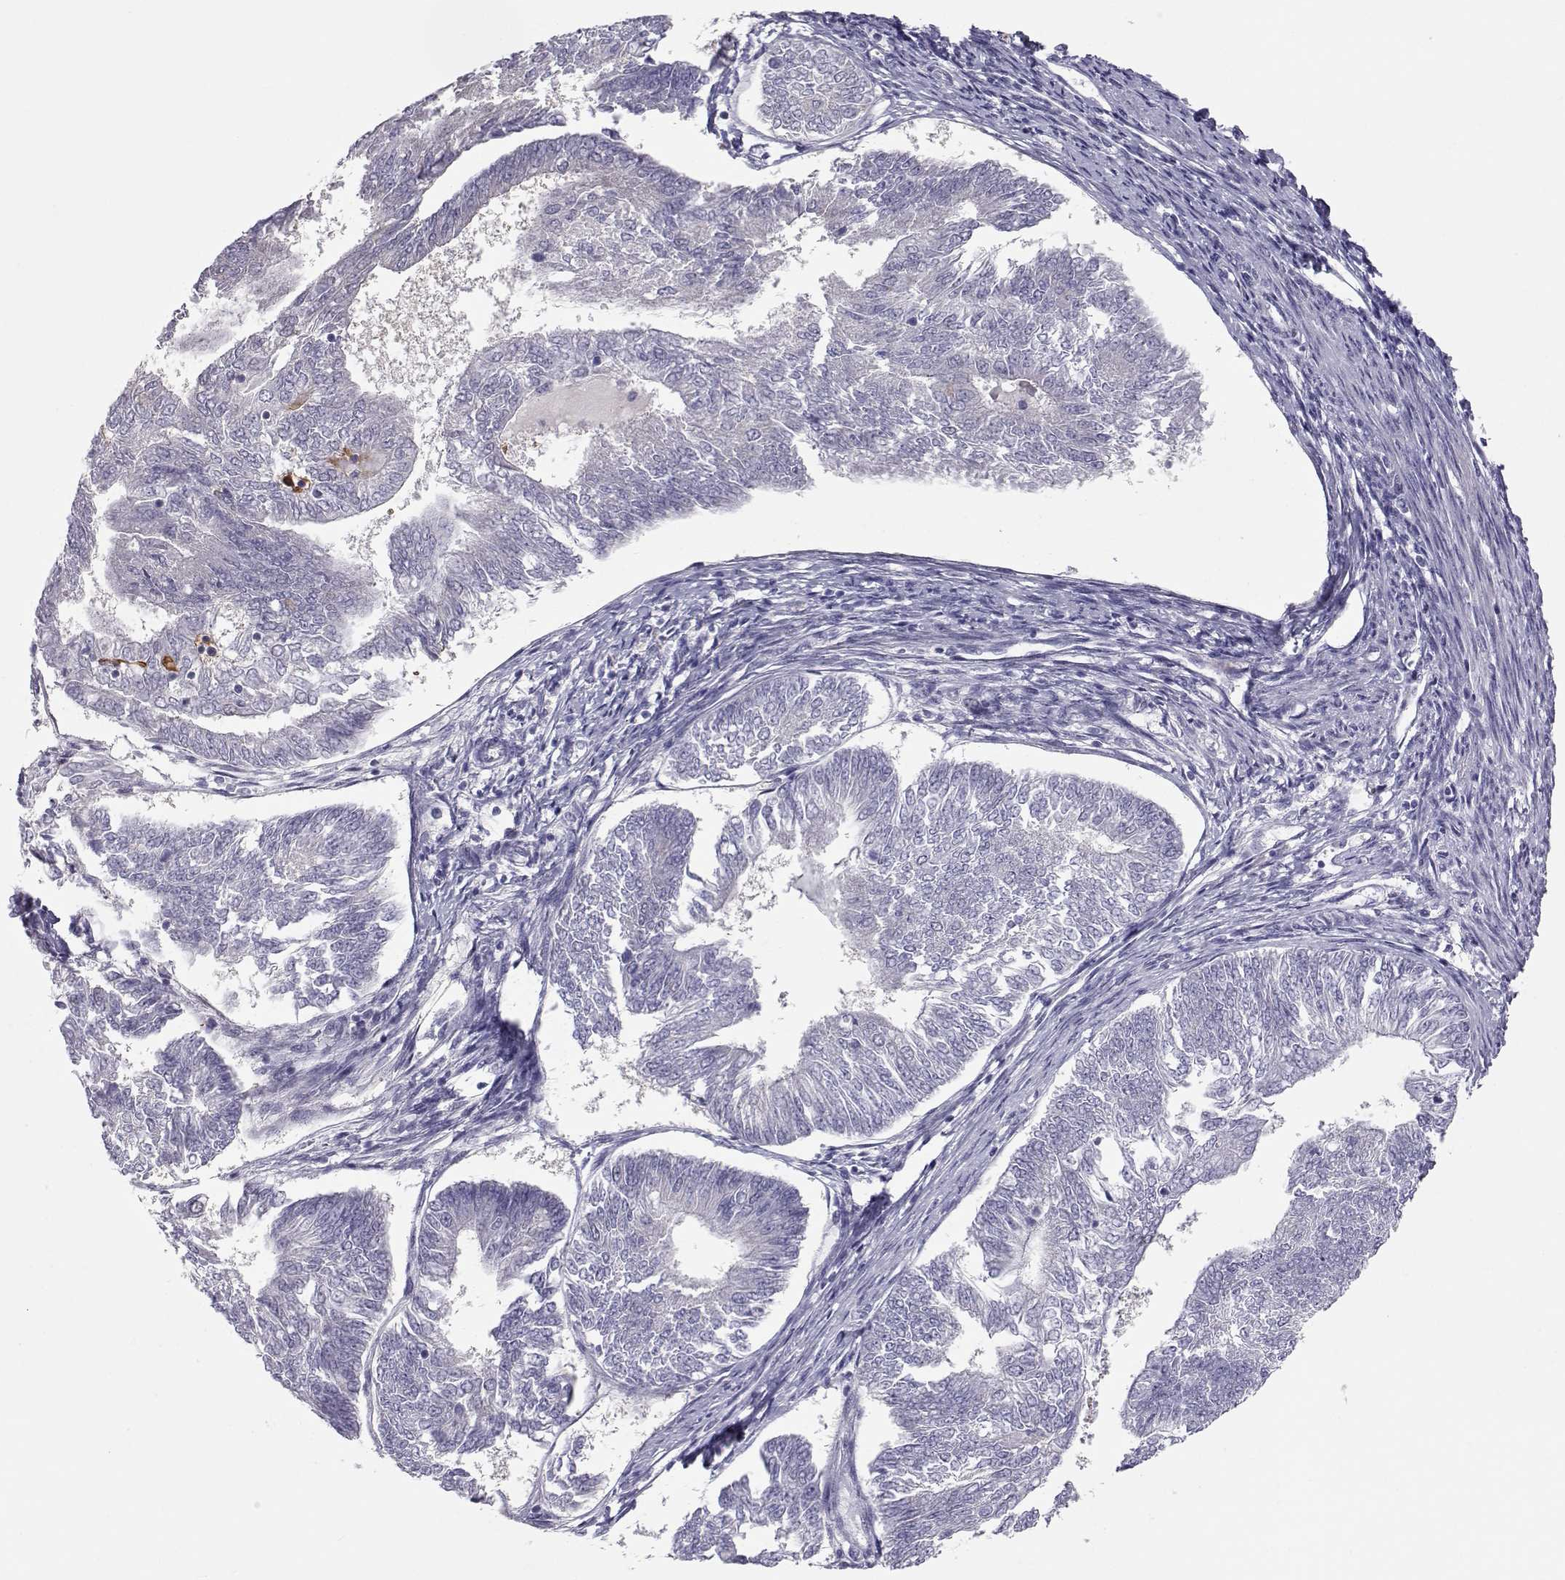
{"staining": {"intensity": "negative", "quantity": "none", "location": "none"}, "tissue": "endometrial cancer", "cell_type": "Tumor cells", "image_type": "cancer", "snomed": [{"axis": "morphology", "description": "Adenocarcinoma, NOS"}, {"axis": "topography", "description": "Endometrium"}], "caption": "A high-resolution micrograph shows immunohistochemistry staining of endometrial cancer (adenocarcinoma), which reveals no significant staining in tumor cells.", "gene": "NPVF", "patient": {"sex": "female", "age": 58}}